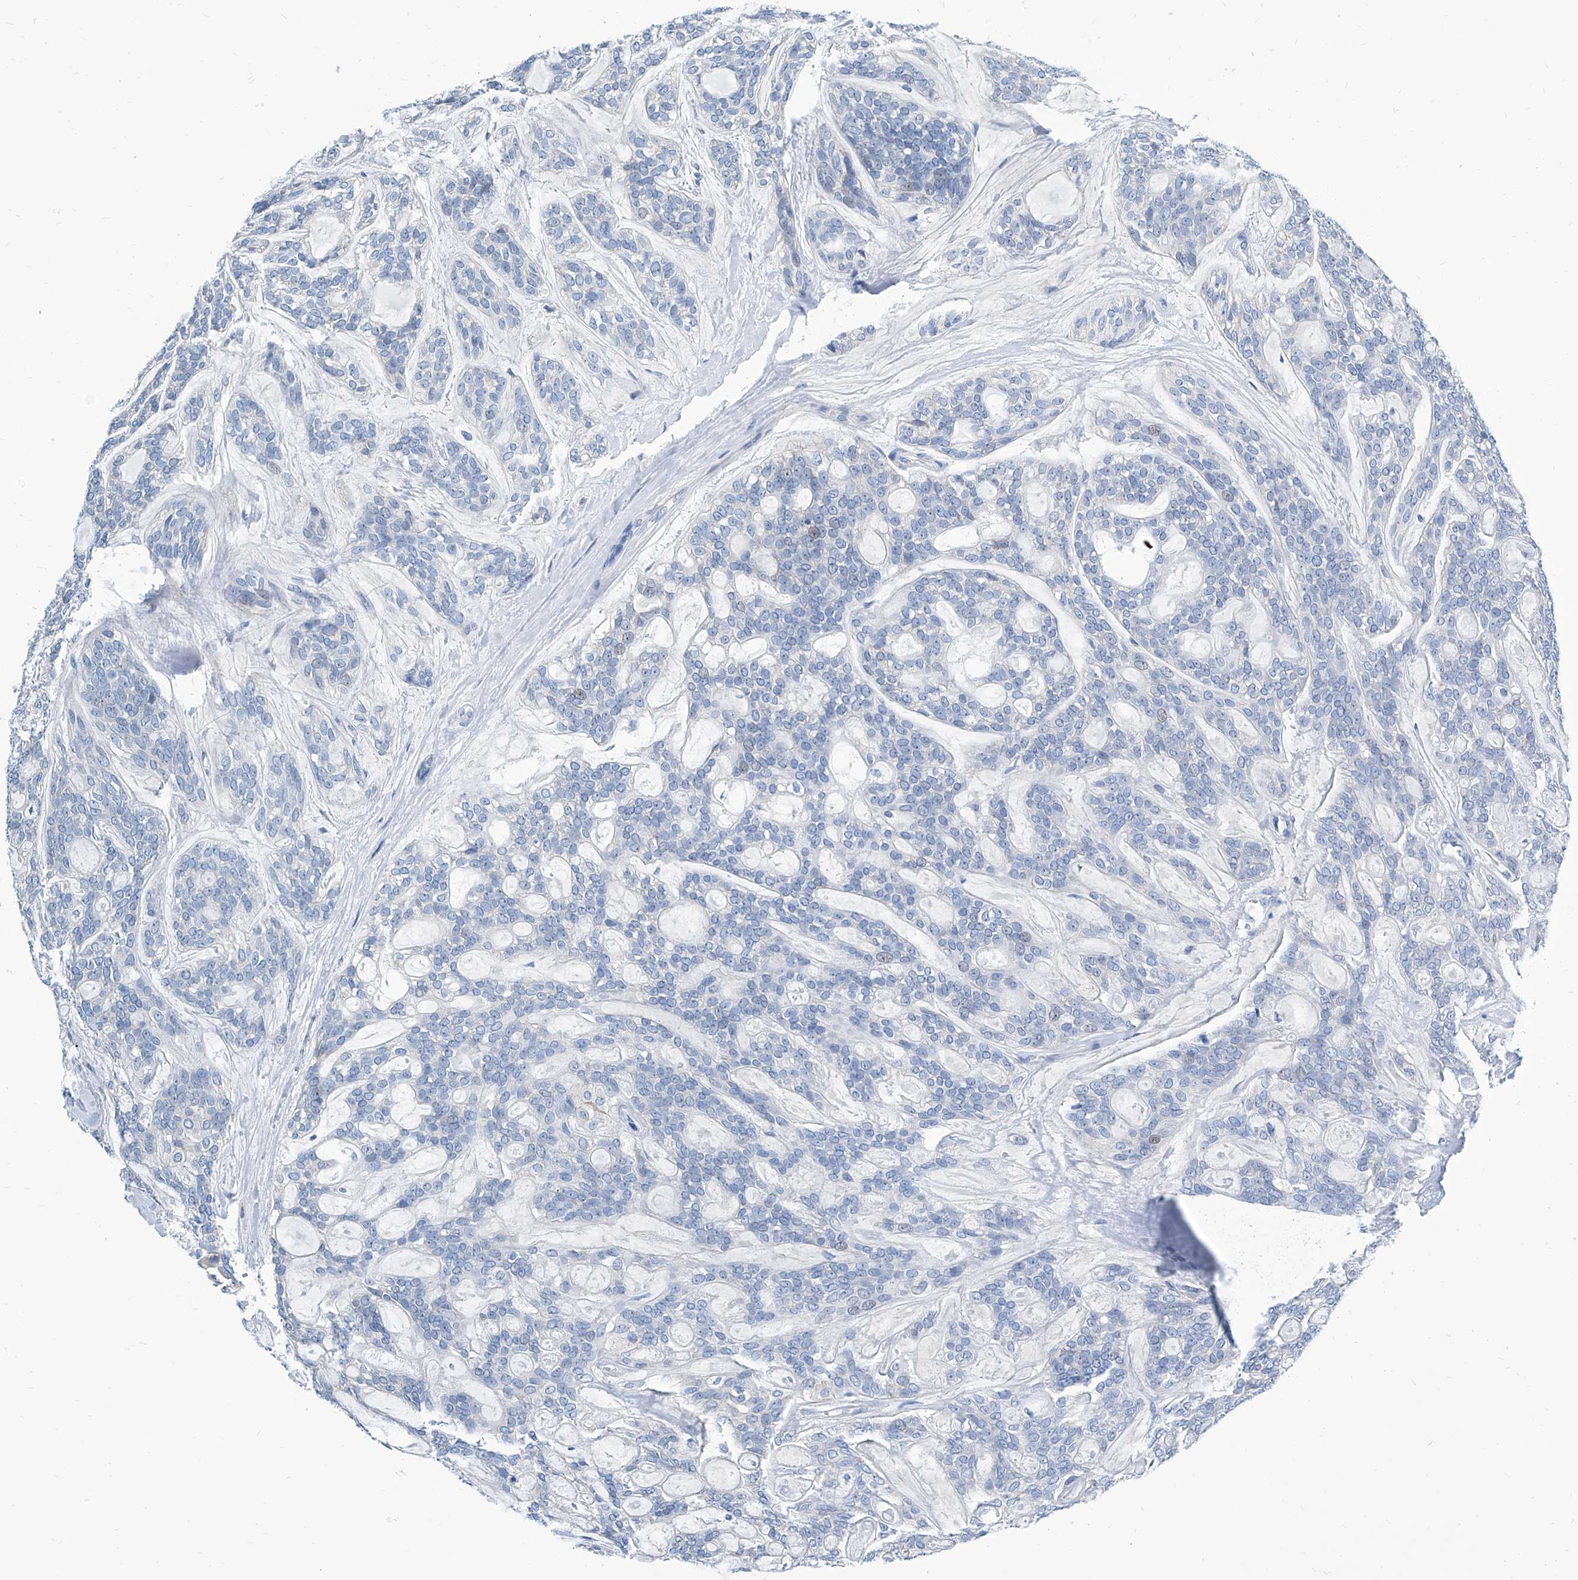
{"staining": {"intensity": "negative", "quantity": "none", "location": "none"}, "tissue": "head and neck cancer", "cell_type": "Tumor cells", "image_type": "cancer", "snomed": [{"axis": "morphology", "description": "Adenocarcinoma, NOS"}, {"axis": "topography", "description": "Head-Neck"}], "caption": "High magnification brightfield microscopy of adenocarcinoma (head and neck) stained with DAB (3,3'-diaminobenzidine) (brown) and counterstained with hematoxylin (blue): tumor cells show no significant expression.", "gene": "ZNF519", "patient": {"sex": "male", "age": 66}}